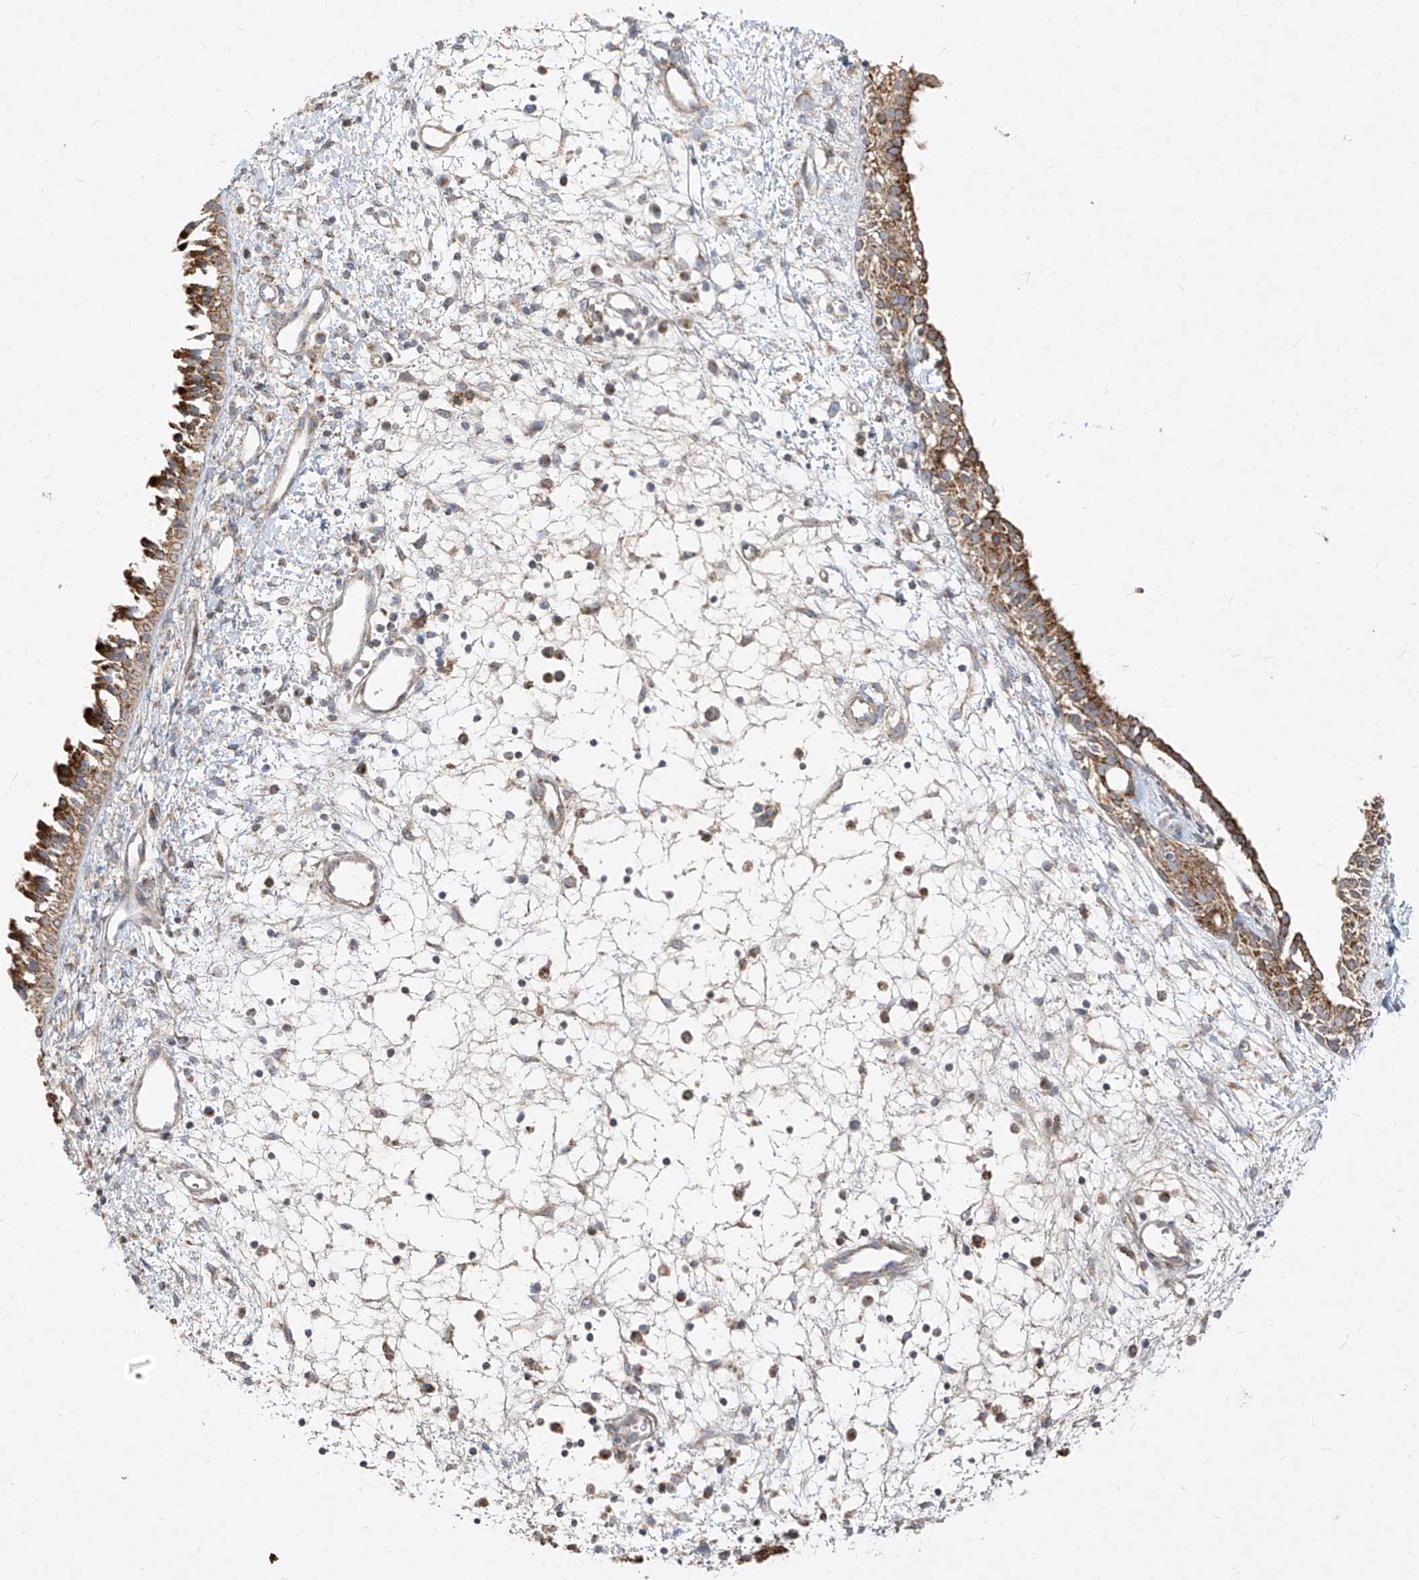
{"staining": {"intensity": "strong", "quantity": ">75%", "location": "cytoplasmic/membranous"}, "tissue": "nasopharynx", "cell_type": "Respiratory epithelial cells", "image_type": "normal", "snomed": [{"axis": "morphology", "description": "Normal tissue, NOS"}, {"axis": "topography", "description": "Nasopharynx"}], "caption": "Approximately >75% of respiratory epithelial cells in normal human nasopharynx show strong cytoplasmic/membranous protein staining as visualized by brown immunohistochemical staining.", "gene": "ABCD3", "patient": {"sex": "male", "age": 22}}